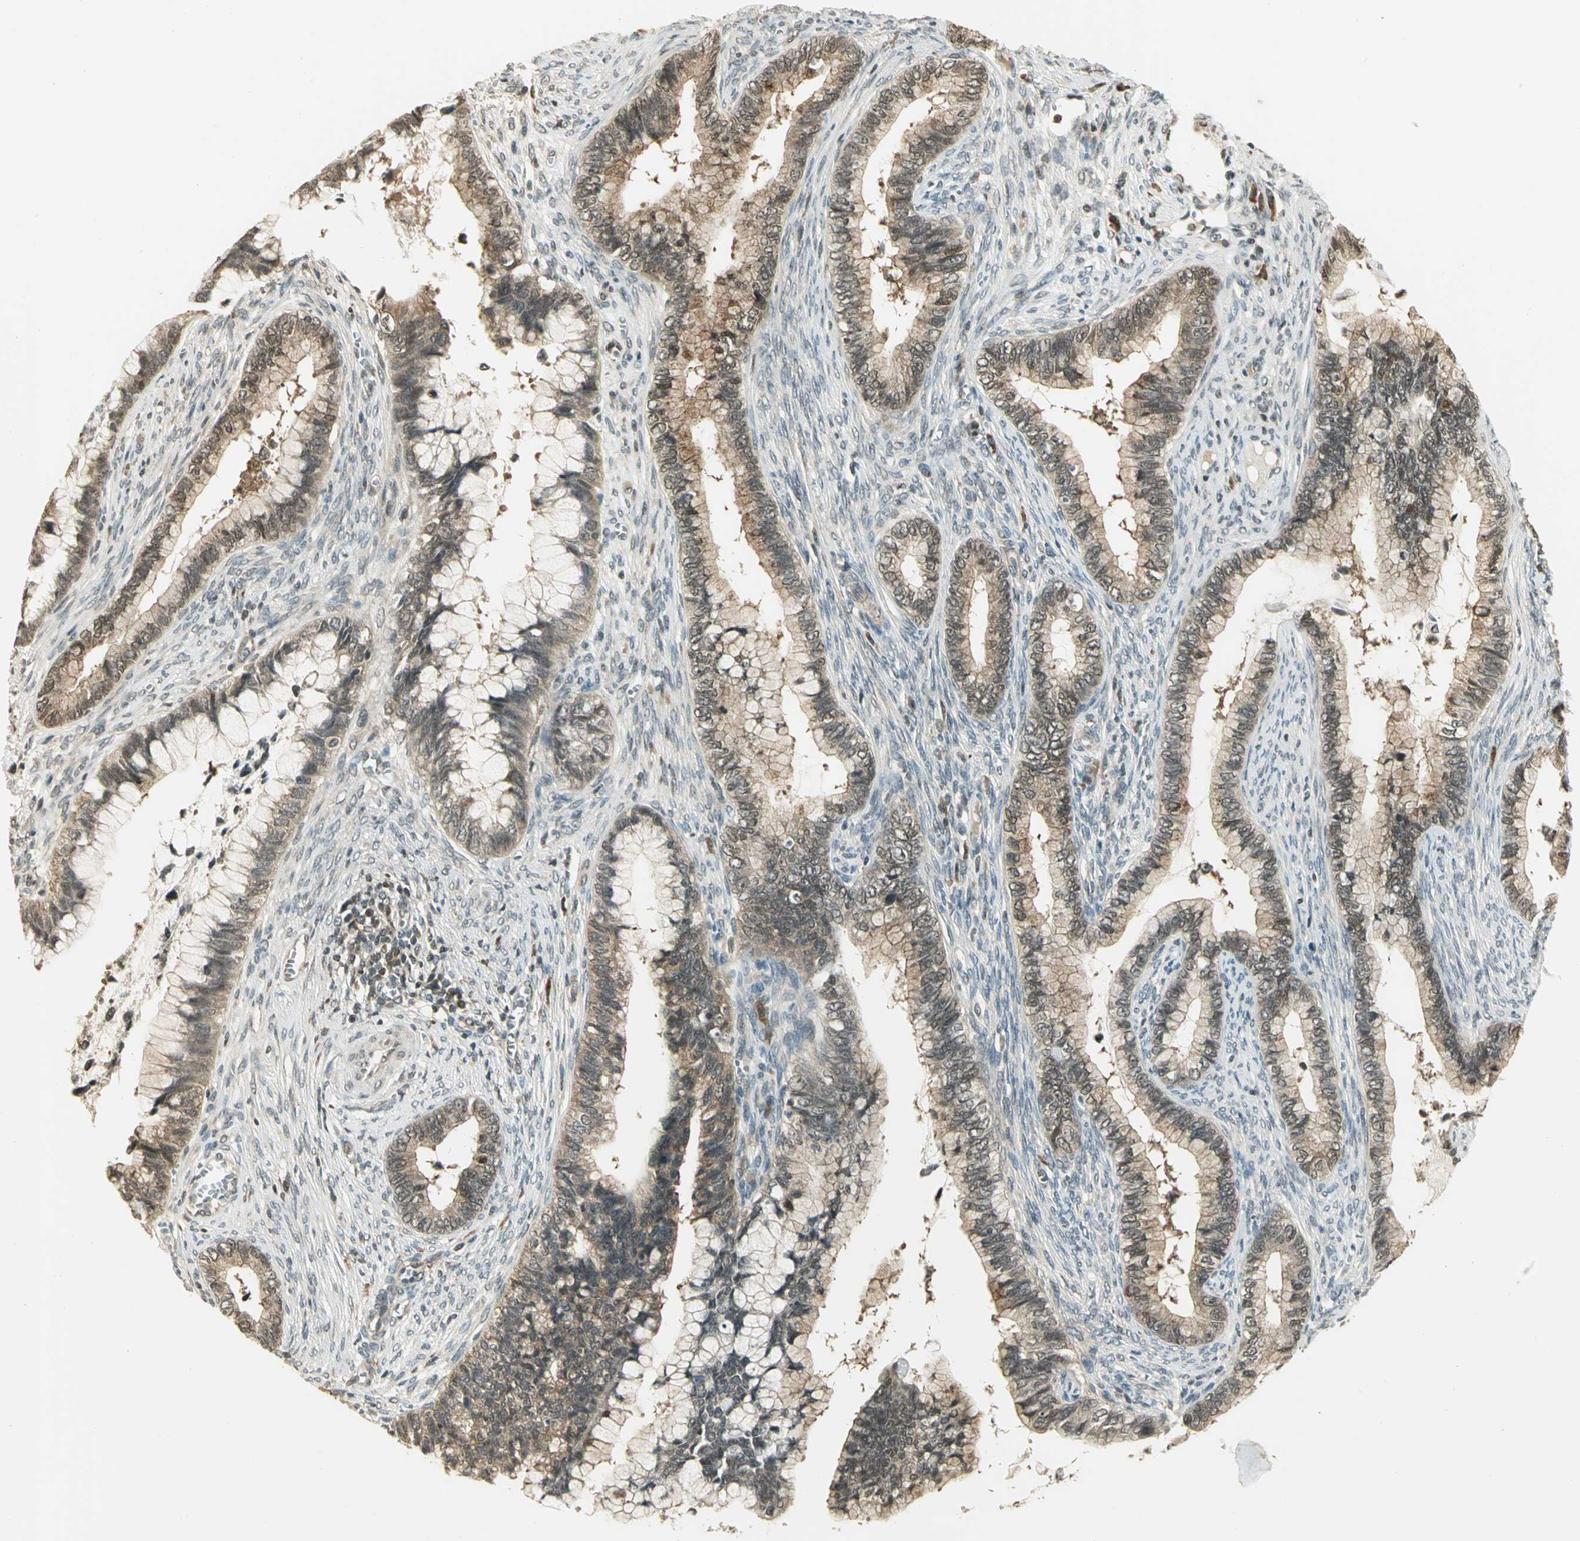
{"staining": {"intensity": "weak", "quantity": ">75%", "location": "cytoplasmic/membranous"}, "tissue": "cervical cancer", "cell_type": "Tumor cells", "image_type": "cancer", "snomed": [{"axis": "morphology", "description": "Adenocarcinoma, NOS"}, {"axis": "topography", "description": "Cervix"}], "caption": "IHC photomicrograph of human cervical cancer stained for a protein (brown), which exhibits low levels of weak cytoplasmic/membranous staining in about >75% of tumor cells.", "gene": "CDC34", "patient": {"sex": "female", "age": 44}}